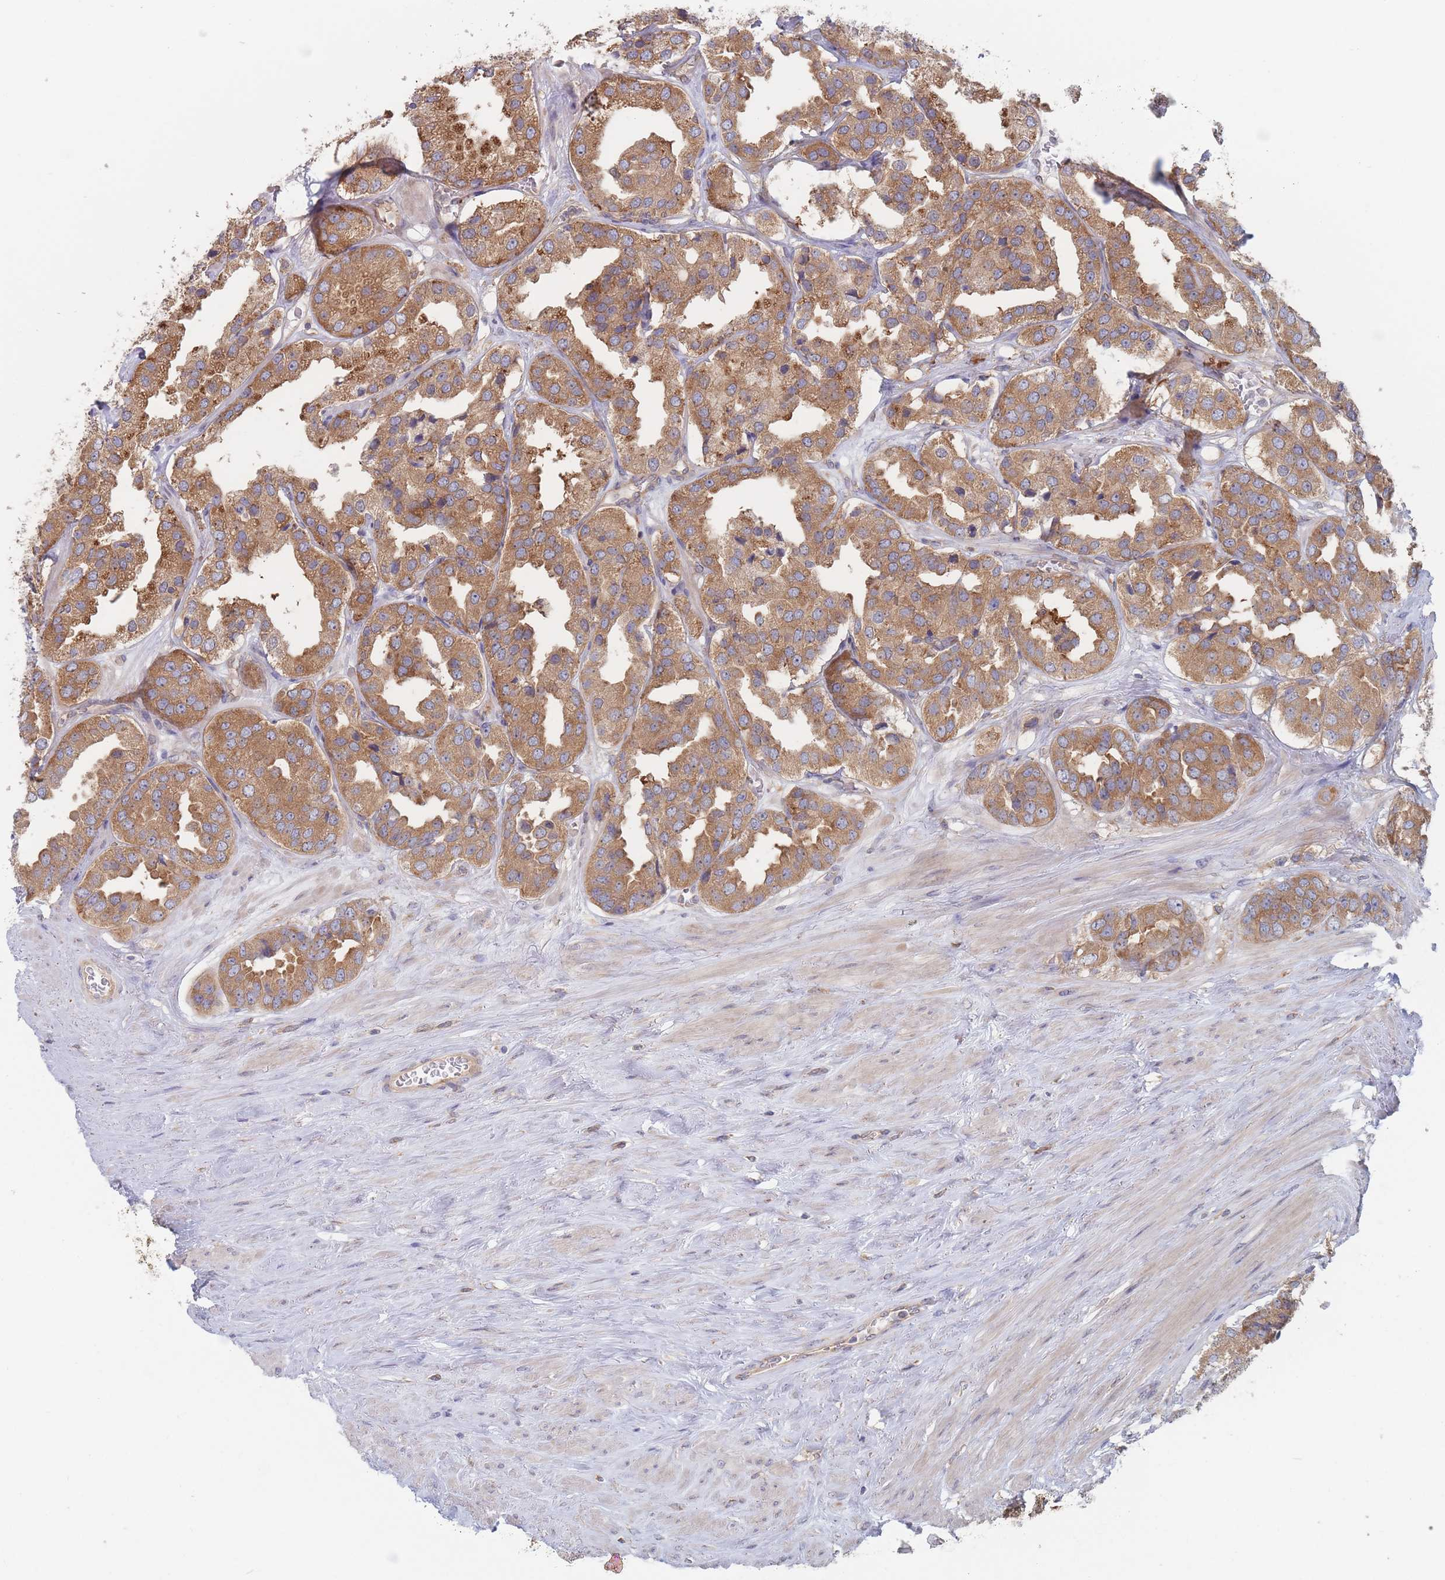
{"staining": {"intensity": "moderate", "quantity": ">75%", "location": "cytoplasmic/membranous"}, "tissue": "prostate cancer", "cell_type": "Tumor cells", "image_type": "cancer", "snomed": [{"axis": "morphology", "description": "Adenocarcinoma, High grade"}, {"axis": "topography", "description": "Prostate"}], "caption": "Immunohistochemistry micrograph of neoplastic tissue: prostate high-grade adenocarcinoma stained using IHC shows medium levels of moderate protein expression localized specifically in the cytoplasmic/membranous of tumor cells, appearing as a cytoplasmic/membranous brown color.", "gene": "EFCC1", "patient": {"sex": "male", "age": 63}}